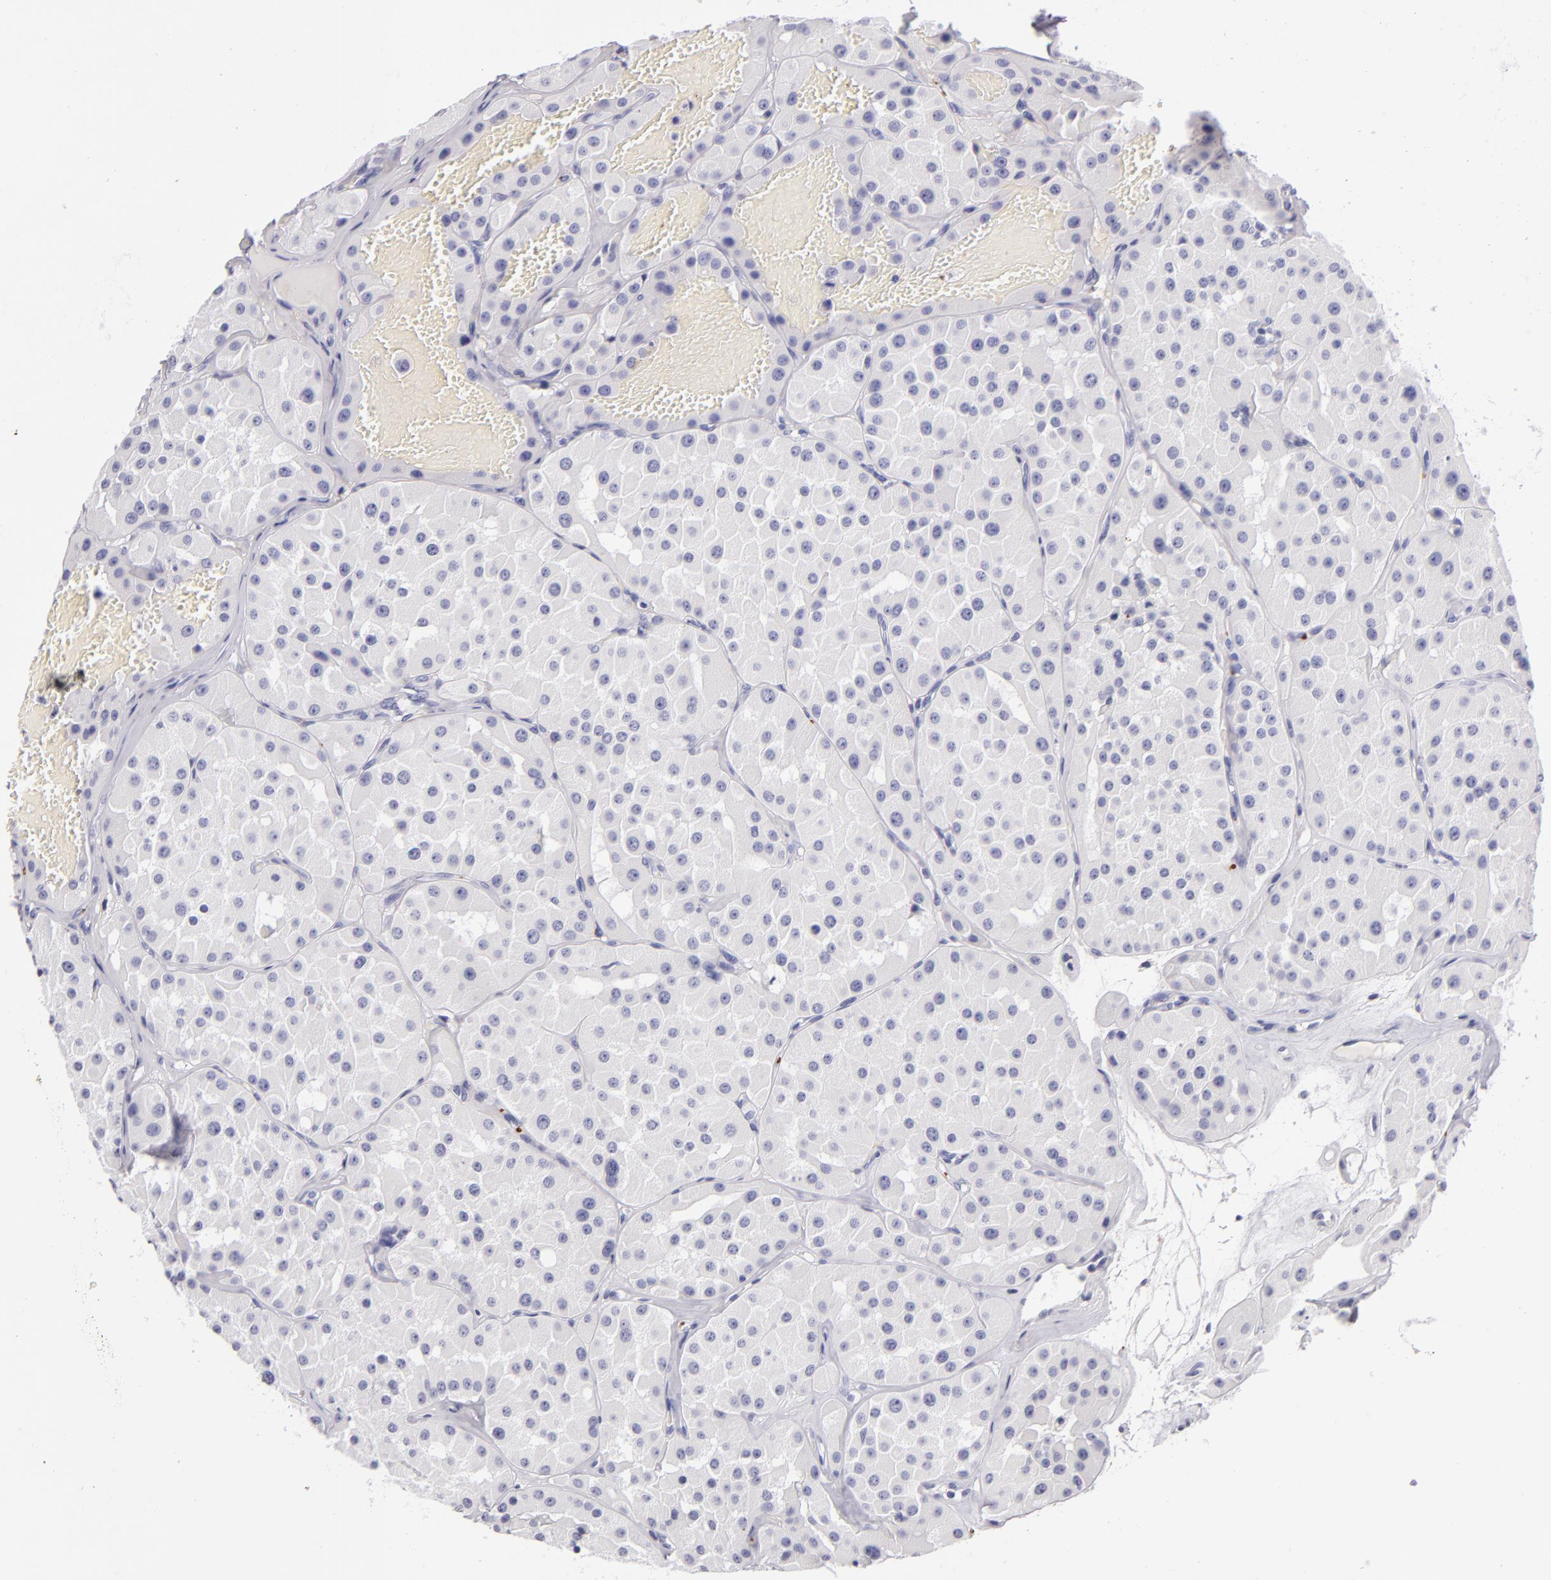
{"staining": {"intensity": "negative", "quantity": "none", "location": "none"}, "tissue": "renal cancer", "cell_type": "Tumor cells", "image_type": "cancer", "snomed": [{"axis": "morphology", "description": "Adenocarcinoma, uncertain malignant potential"}, {"axis": "topography", "description": "Kidney"}], "caption": "Tumor cells are negative for protein expression in human renal cancer (adenocarcinoma,  uncertain malignant potential).", "gene": "GP1BA", "patient": {"sex": "male", "age": 63}}